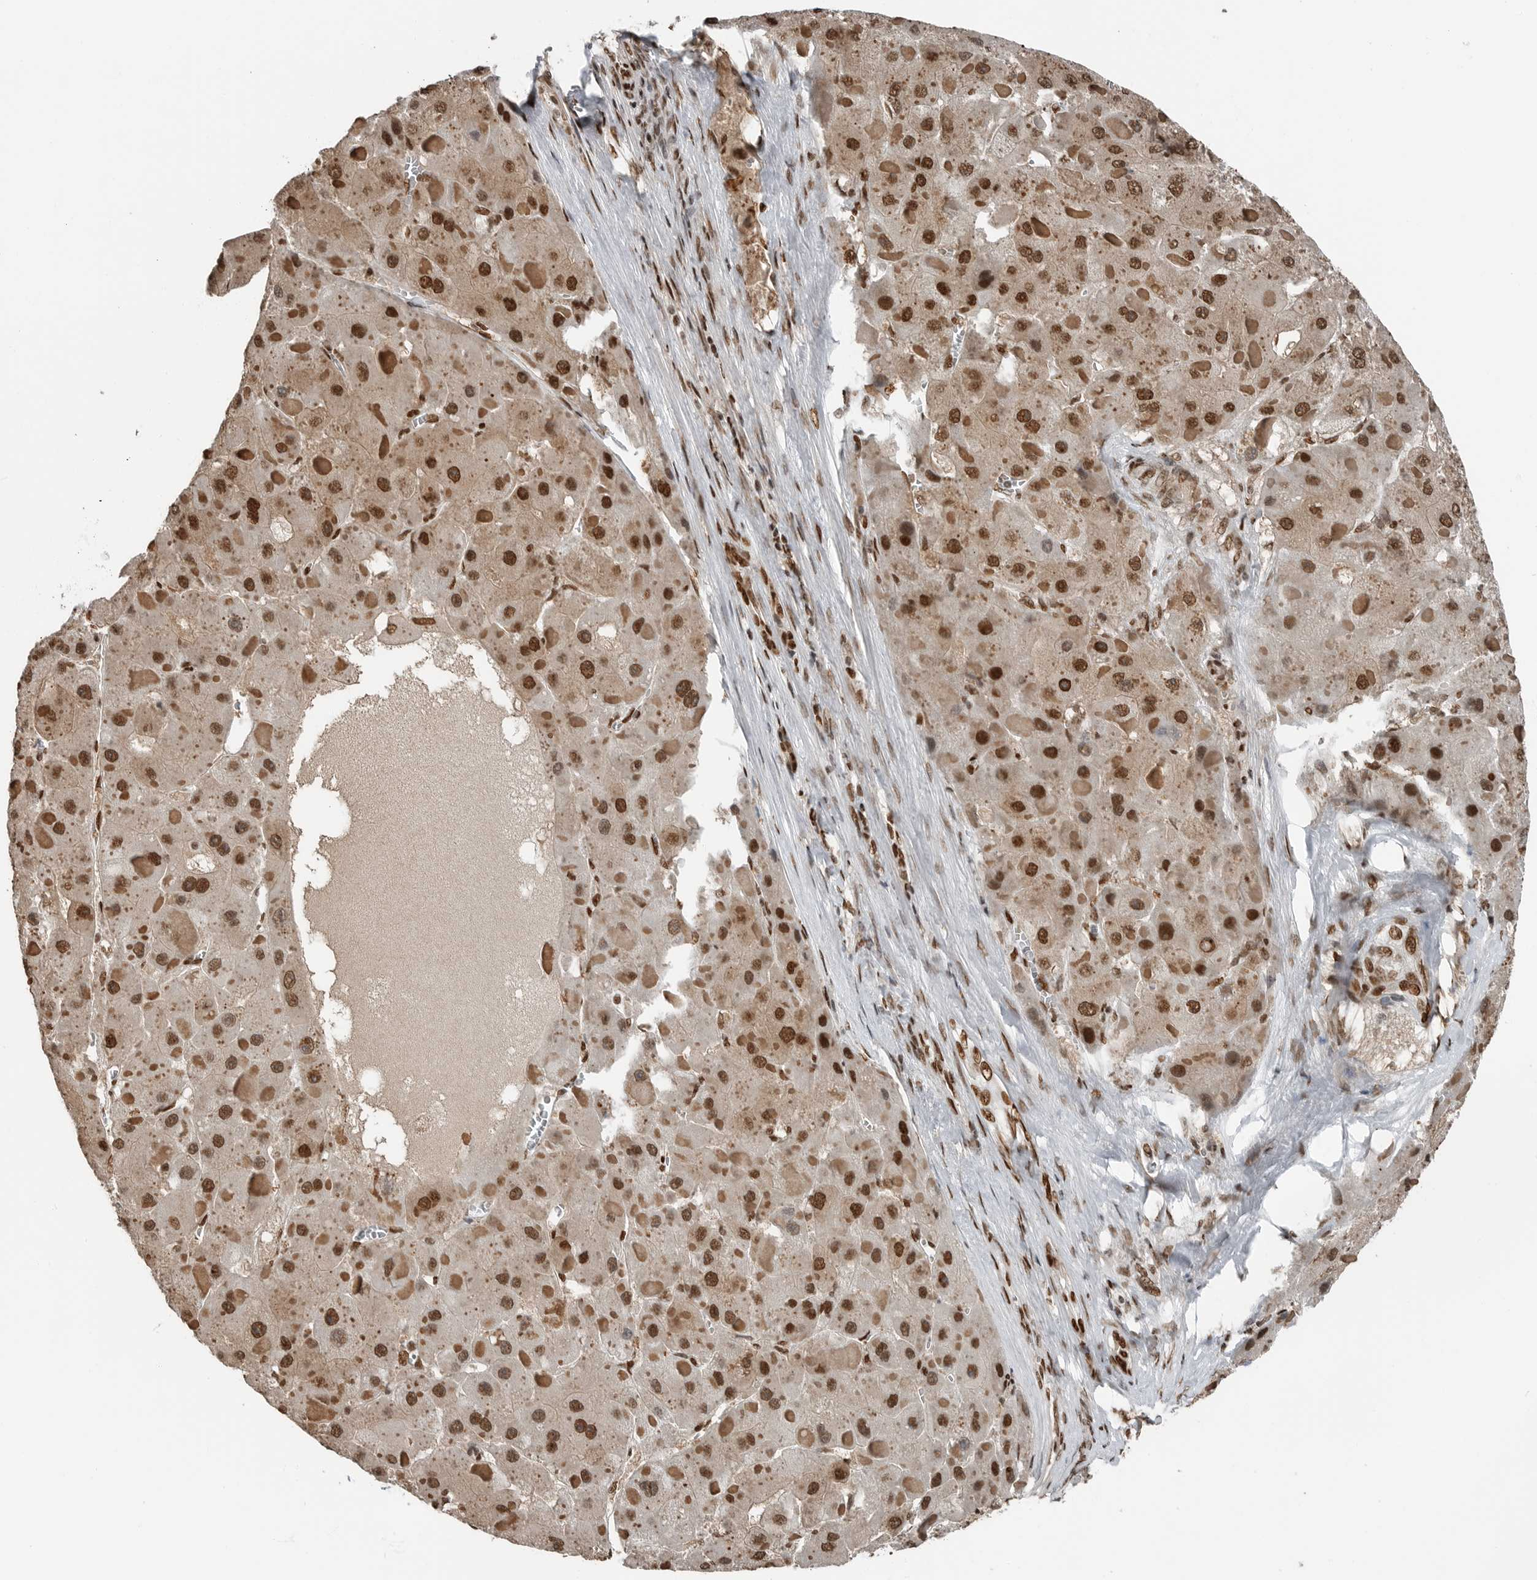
{"staining": {"intensity": "strong", "quantity": ">75%", "location": "nuclear"}, "tissue": "liver cancer", "cell_type": "Tumor cells", "image_type": "cancer", "snomed": [{"axis": "morphology", "description": "Carcinoma, Hepatocellular, NOS"}, {"axis": "topography", "description": "Liver"}], "caption": "Hepatocellular carcinoma (liver) was stained to show a protein in brown. There is high levels of strong nuclear expression in approximately >75% of tumor cells. Immunohistochemistry stains the protein in brown and the nuclei are stained blue.", "gene": "BLZF1", "patient": {"sex": "female", "age": 73}}